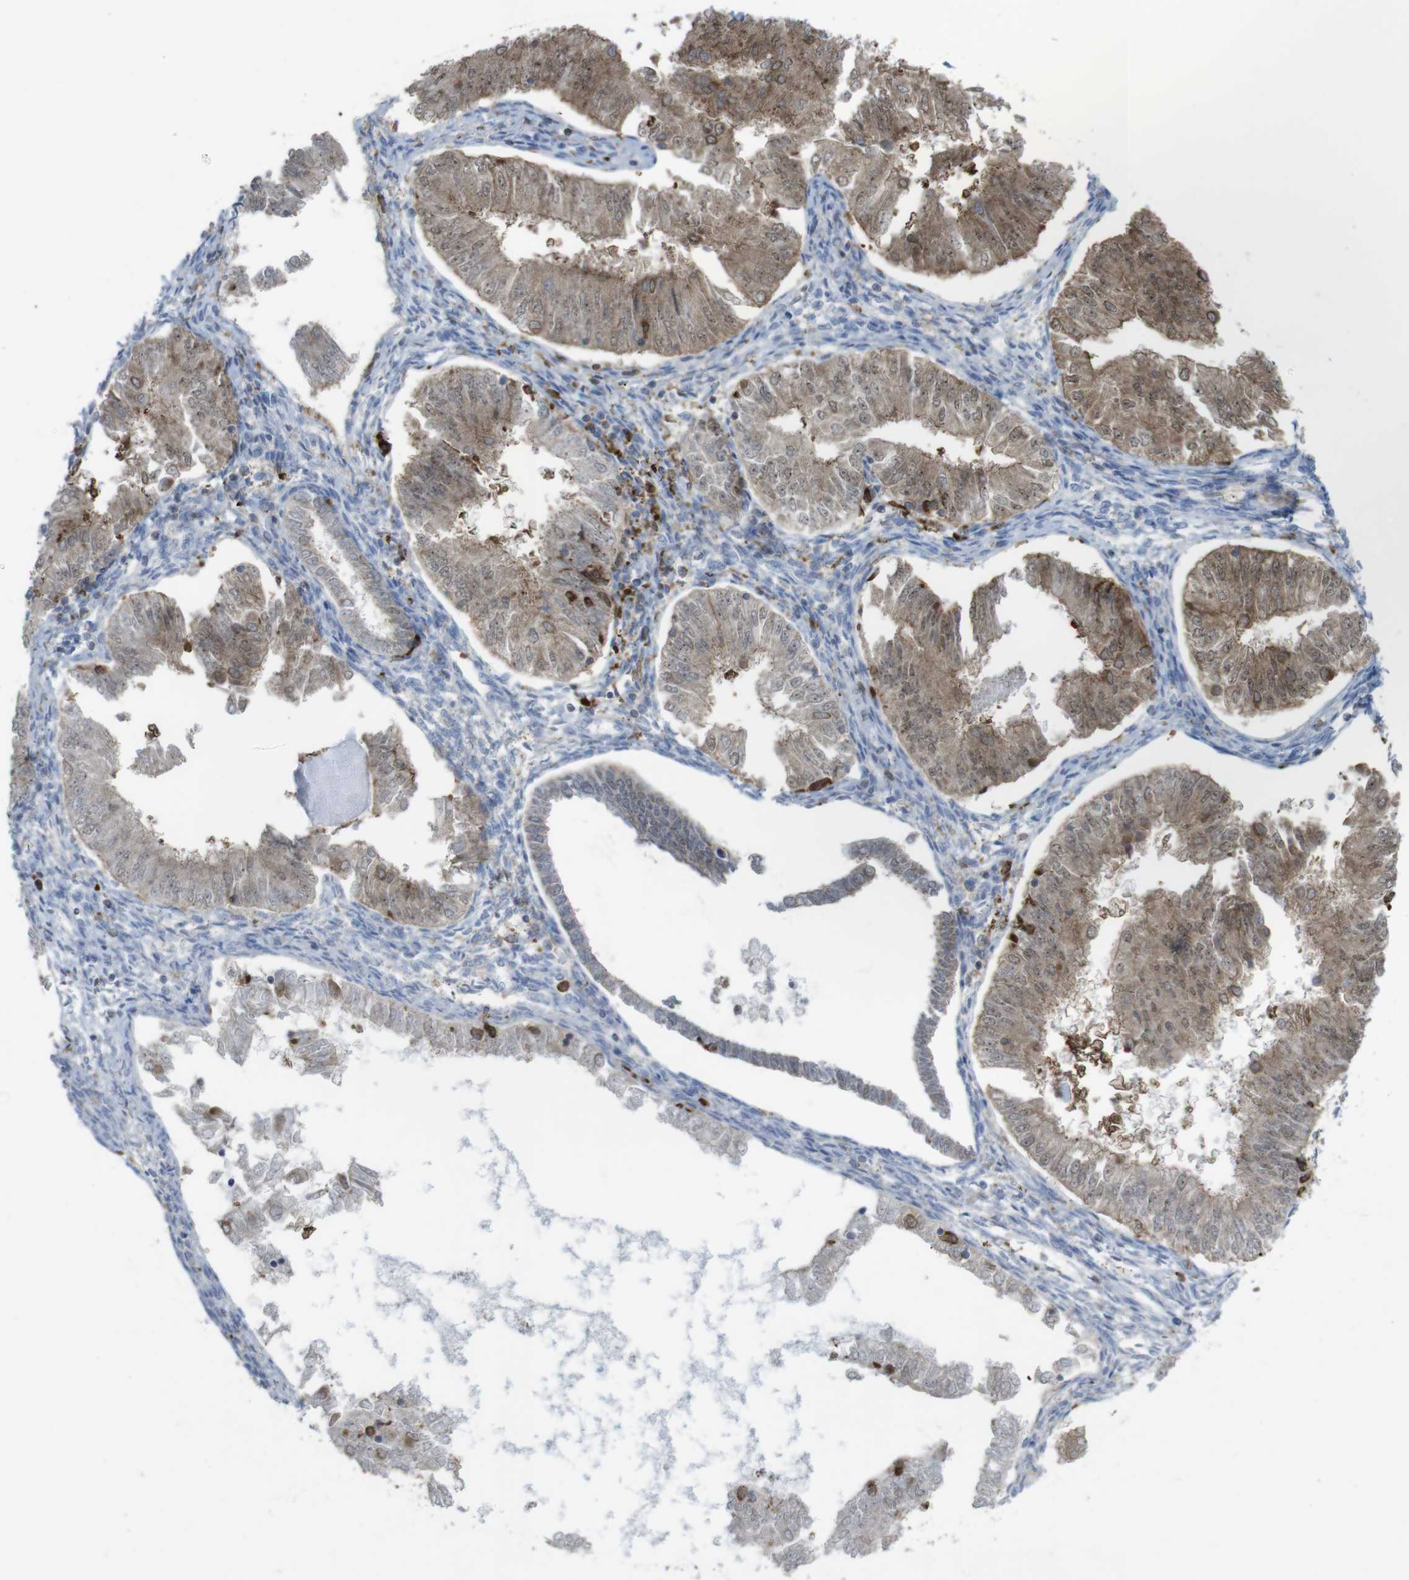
{"staining": {"intensity": "moderate", "quantity": ">75%", "location": "cytoplasmic/membranous"}, "tissue": "endometrial cancer", "cell_type": "Tumor cells", "image_type": "cancer", "snomed": [{"axis": "morphology", "description": "Adenocarcinoma, NOS"}, {"axis": "topography", "description": "Endometrium"}], "caption": "Immunohistochemical staining of human endometrial cancer demonstrates moderate cytoplasmic/membranous protein expression in about >75% of tumor cells.", "gene": "PRKCD", "patient": {"sex": "female", "age": 53}}